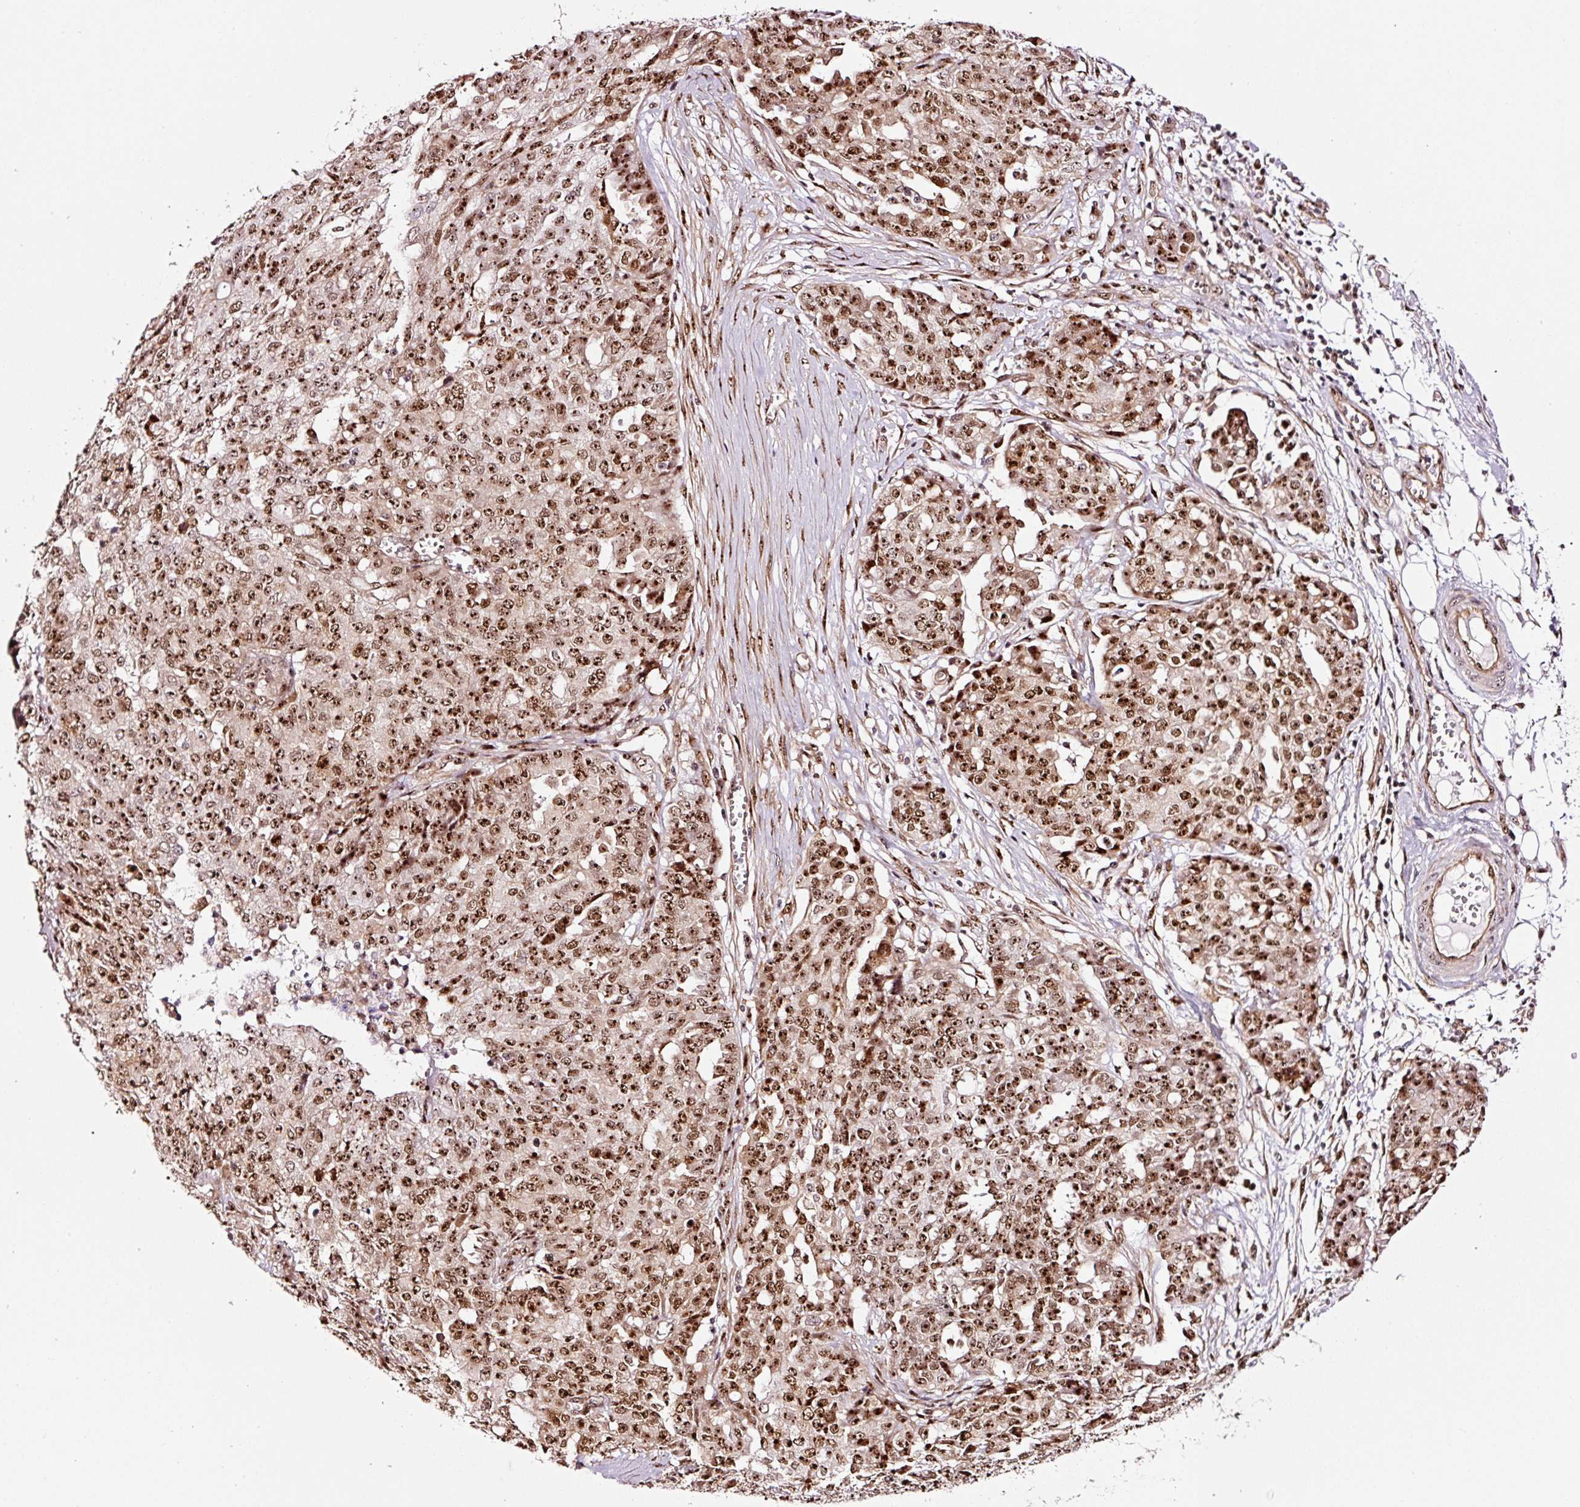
{"staining": {"intensity": "strong", "quantity": ">75%", "location": "nuclear"}, "tissue": "ovarian cancer", "cell_type": "Tumor cells", "image_type": "cancer", "snomed": [{"axis": "morphology", "description": "Cystadenocarcinoma, serous, NOS"}, {"axis": "topography", "description": "Soft tissue"}, {"axis": "topography", "description": "Ovary"}], "caption": "This is an image of immunohistochemistry staining of ovarian cancer, which shows strong staining in the nuclear of tumor cells.", "gene": "GNL3", "patient": {"sex": "female", "age": 57}}